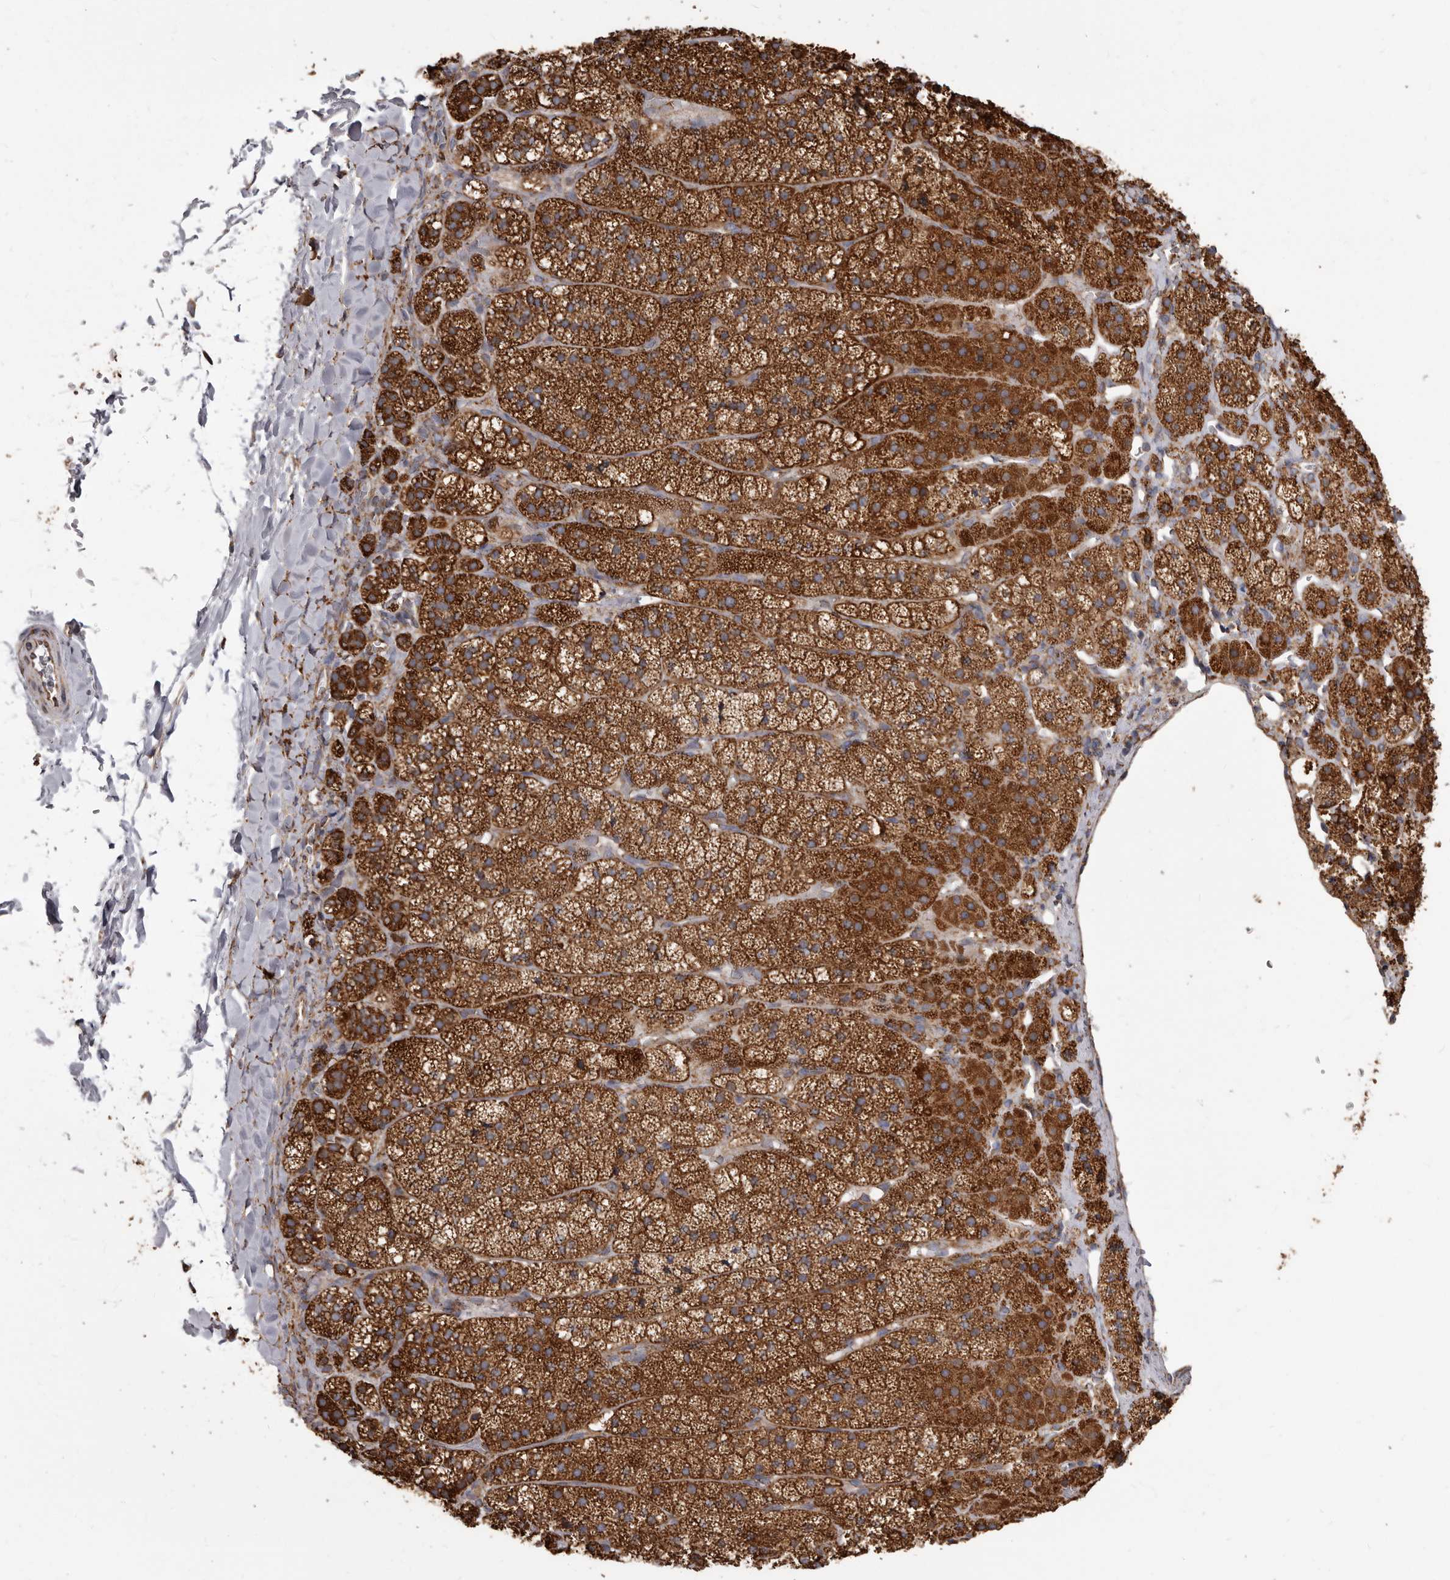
{"staining": {"intensity": "strong", "quantity": ">75%", "location": "cytoplasmic/membranous"}, "tissue": "adrenal gland", "cell_type": "Glandular cells", "image_type": "normal", "snomed": [{"axis": "morphology", "description": "Normal tissue, NOS"}, {"axis": "topography", "description": "Adrenal gland"}], "caption": "Immunohistochemistry (IHC) histopathology image of normal adrenal gland stained for a protein (brown), which displays high levels of strong cytoplasmic/membranous staining in approximately >75% of glandular cells.", "gene": "CDK5RAP3", "patient": {"sex": "female", "age": 44}}